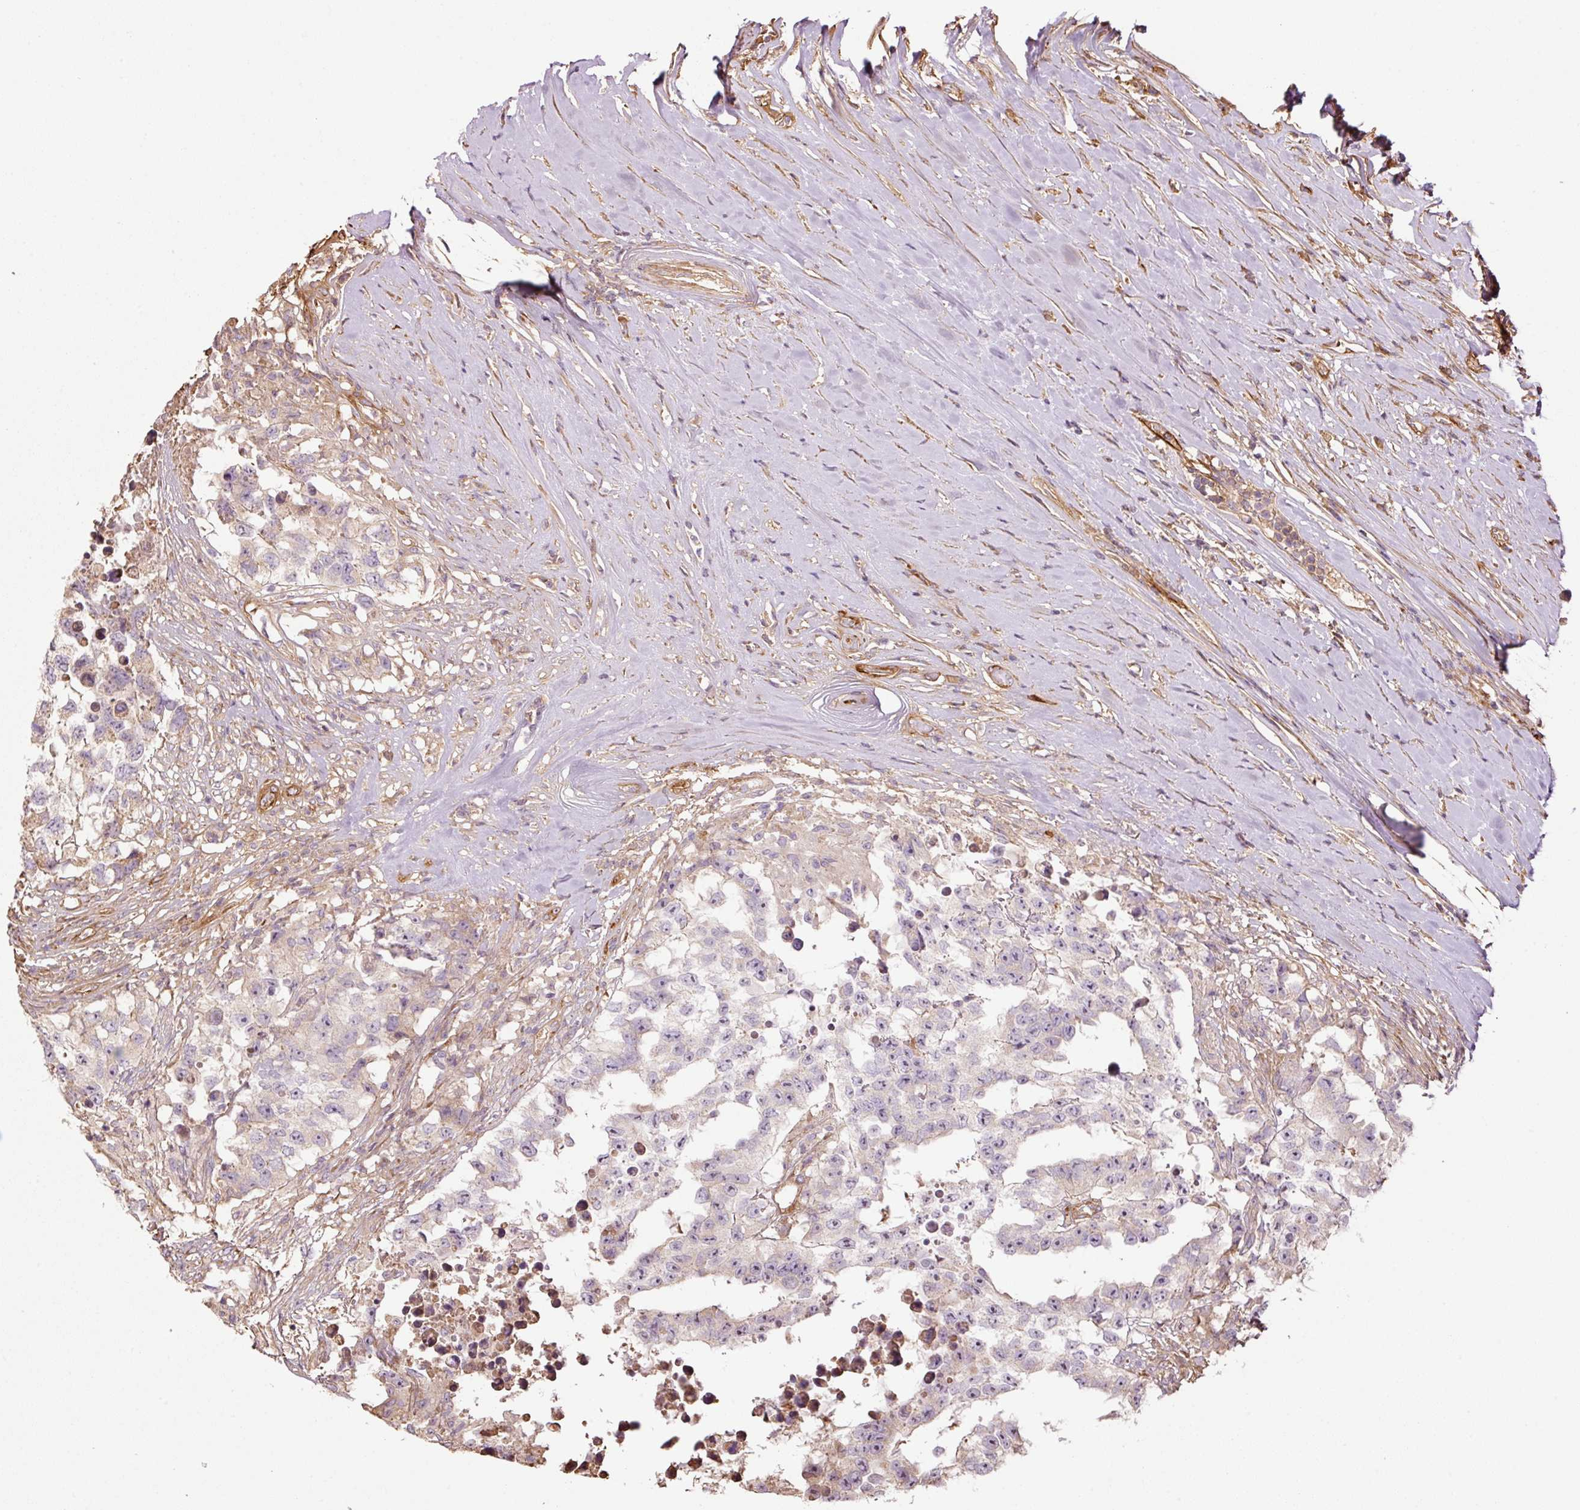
{"staining": {"intensity": "negative", "quantity": "none", "location": "none"}, "tissue": "testis cancer", "cell_type": "Tumor cells", "image_type": "cancer", "snomed": [{"axis": "morphology", "description": "Carcinoma, Embryonal, NOS"}, {"axis": "topography", "description": "Testis"}], "caption": "Immunohistochemistry (IHC) of human embryonal carcinoma (testis) exhibits no expression in tumor cells. (Stains: DAB immunohistochemistry (IHC) with hematoxylin counter stain, Microscopy: brightfield microscopy at high magnification).", "gene": "NID2", "patient": {"sex": "male", "age": 83}}